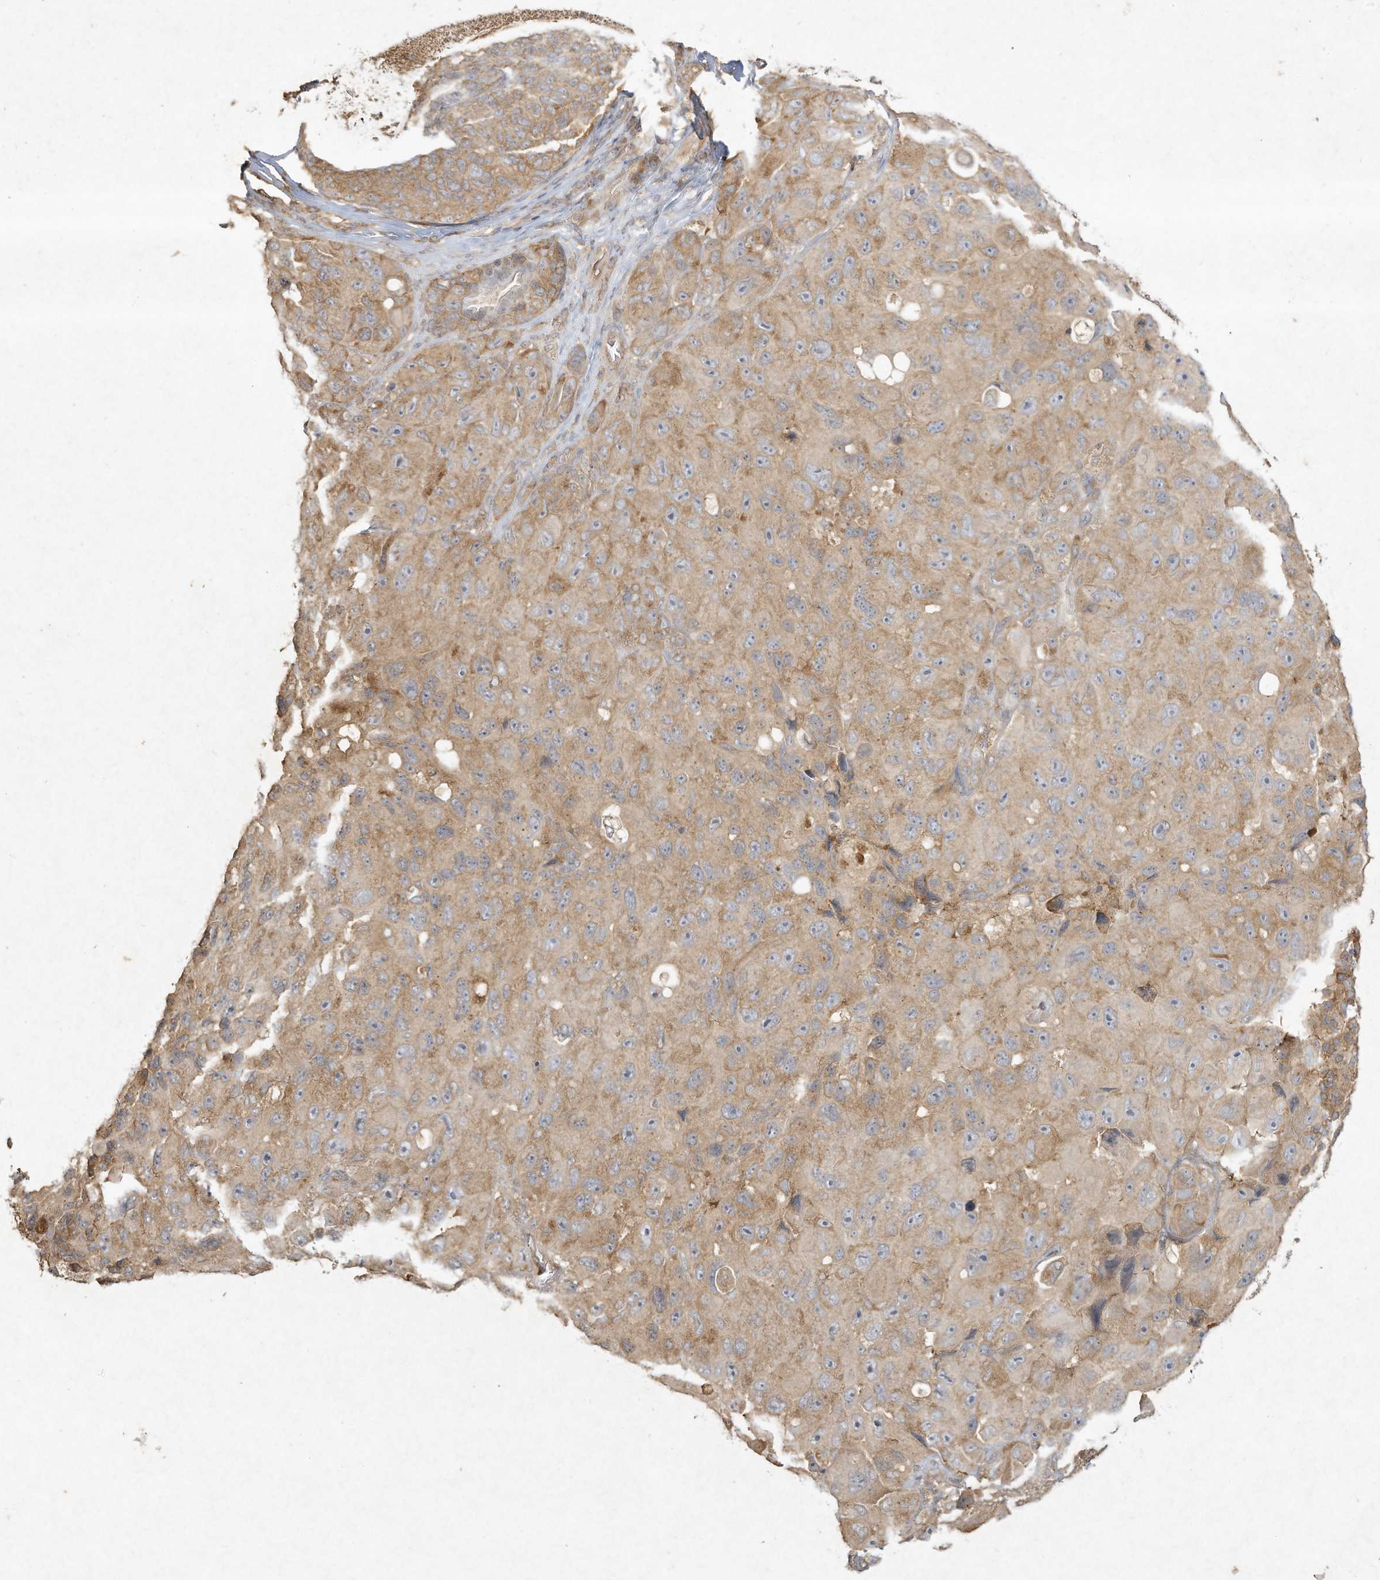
{"staining": {"intensity": "moderate", "quantity": ">75%", "location": "cytoplasmic/membranous"}, "tissue": "melanoma", "cell_type": "Tumor cells", "image_type": "cancer", "snomed": [{"axis": "morphology", "description": "Malignant melanoma, NOS"}, {"axis": "topography", "description": "Skin"}], "caption": "Protein positivity by immunohistochemistry (IHC) reveals moderate cytoplasmic/membranous staining in approximately >75% of tumor cells in melanoma. (DAB IHC with brightfield microscopy, high magnification).", "gene": "DYNC1I2", "patient": {"sex": "female", "age": 73}}